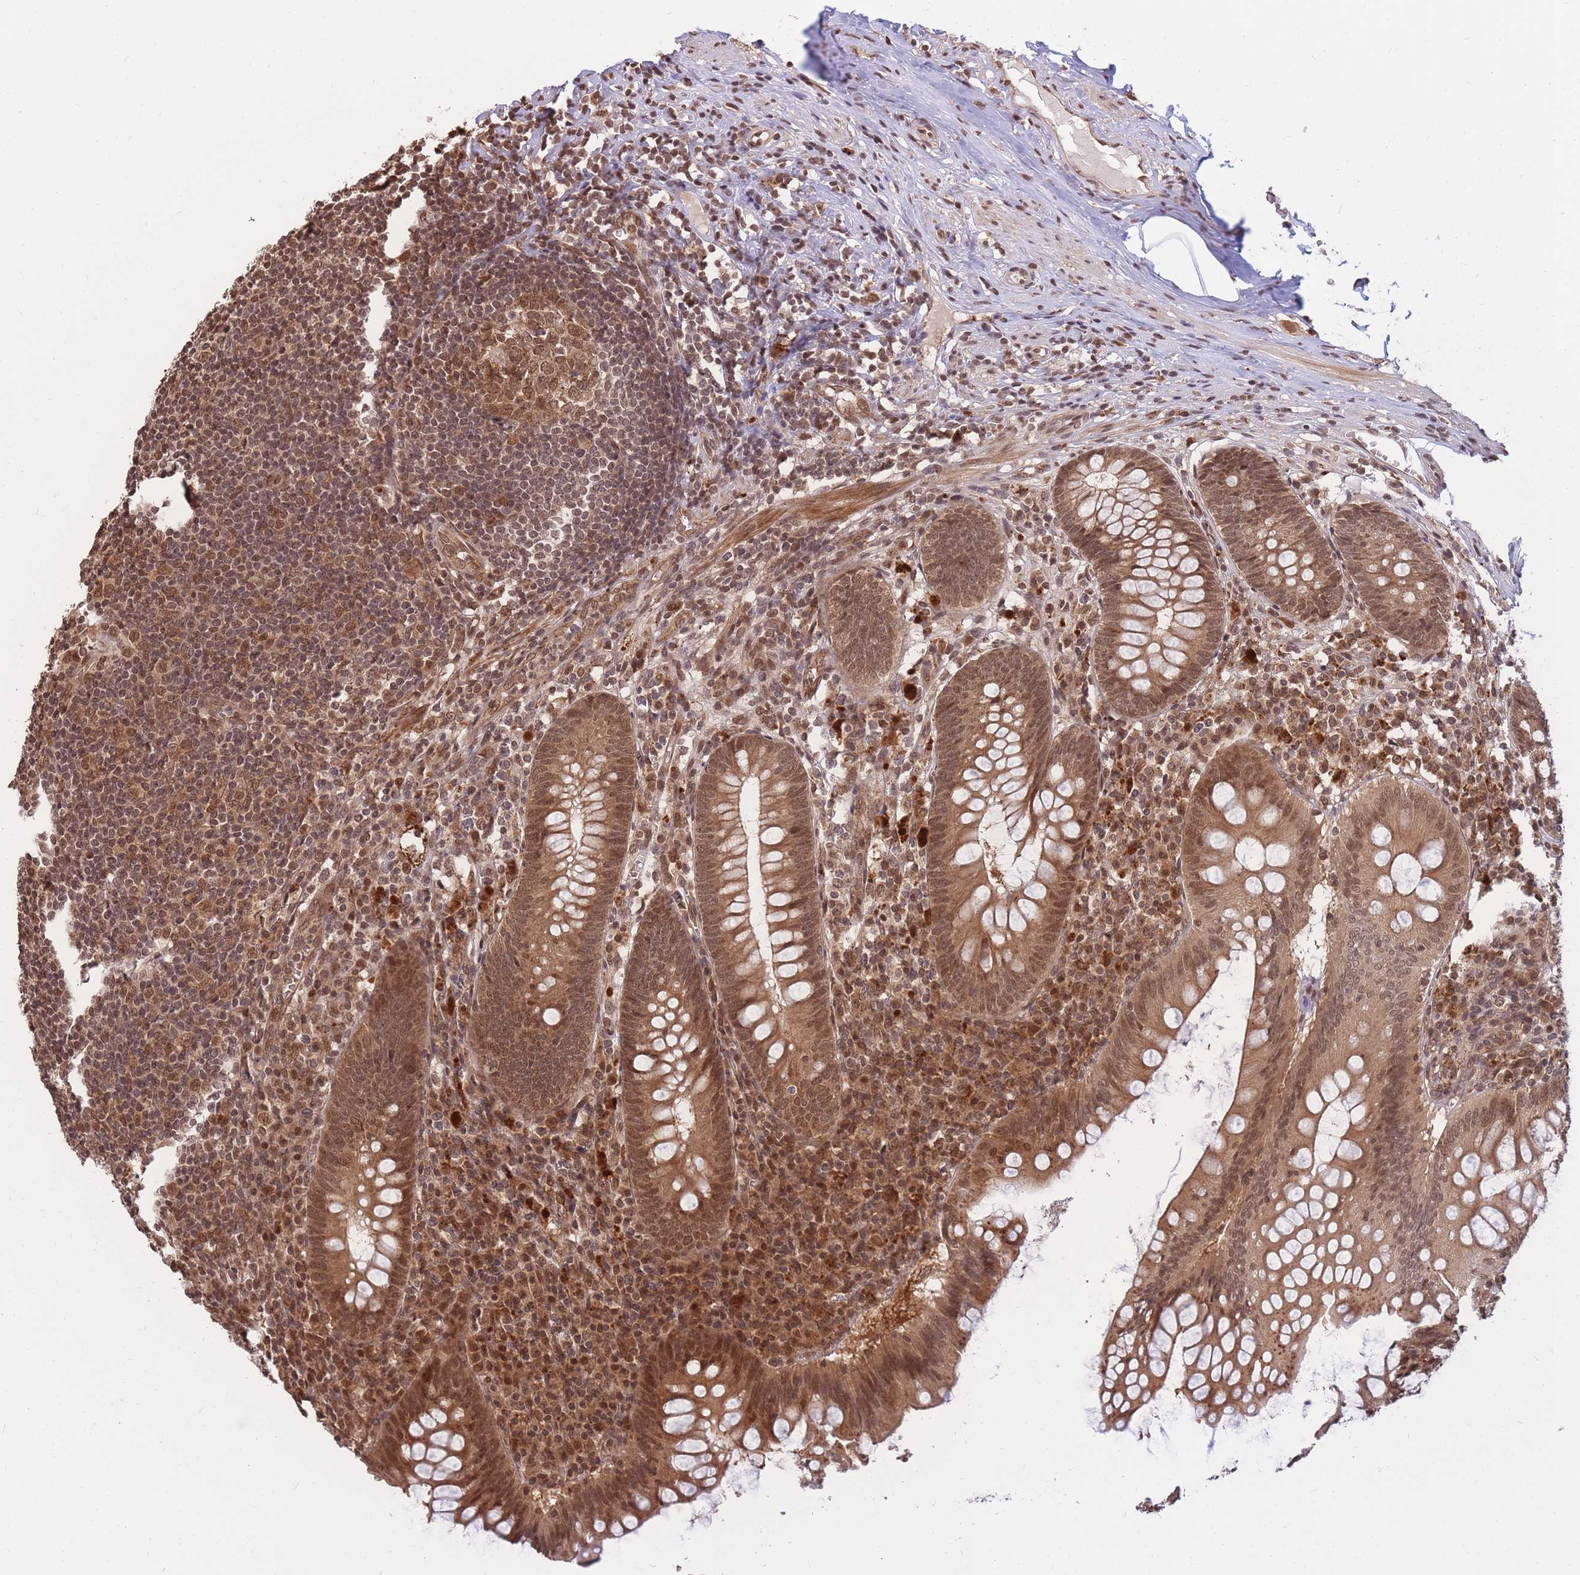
{"staining": {"intensity": "moderate", "quantity": ">75%", "location": "cytoplasmic/membranous,nuclear"}, "tissue": "appendix", "cell_type": "Glandular cells", "image_type": "normal", "snomed": [{"axis": "morphology", "description": "Normal tissue, NOS"}, {"axis": "topography", "description": "Appendix"}], "caption": "Immunohistochemistry (IHC) staining of normal appendix, which displays medium levels of moderate cytoplasmic/membranous,nuclear staining in about >75% of glandular cells indicating moderate cytoplasmic/membranous,nuclear protein expression. The staining was performed using DAB (brown) for protein detection and nuclei were counterstained in hematoxylin (blue).", "gene": "SRA1", "patient": {"sex": "male", "age": 56}}